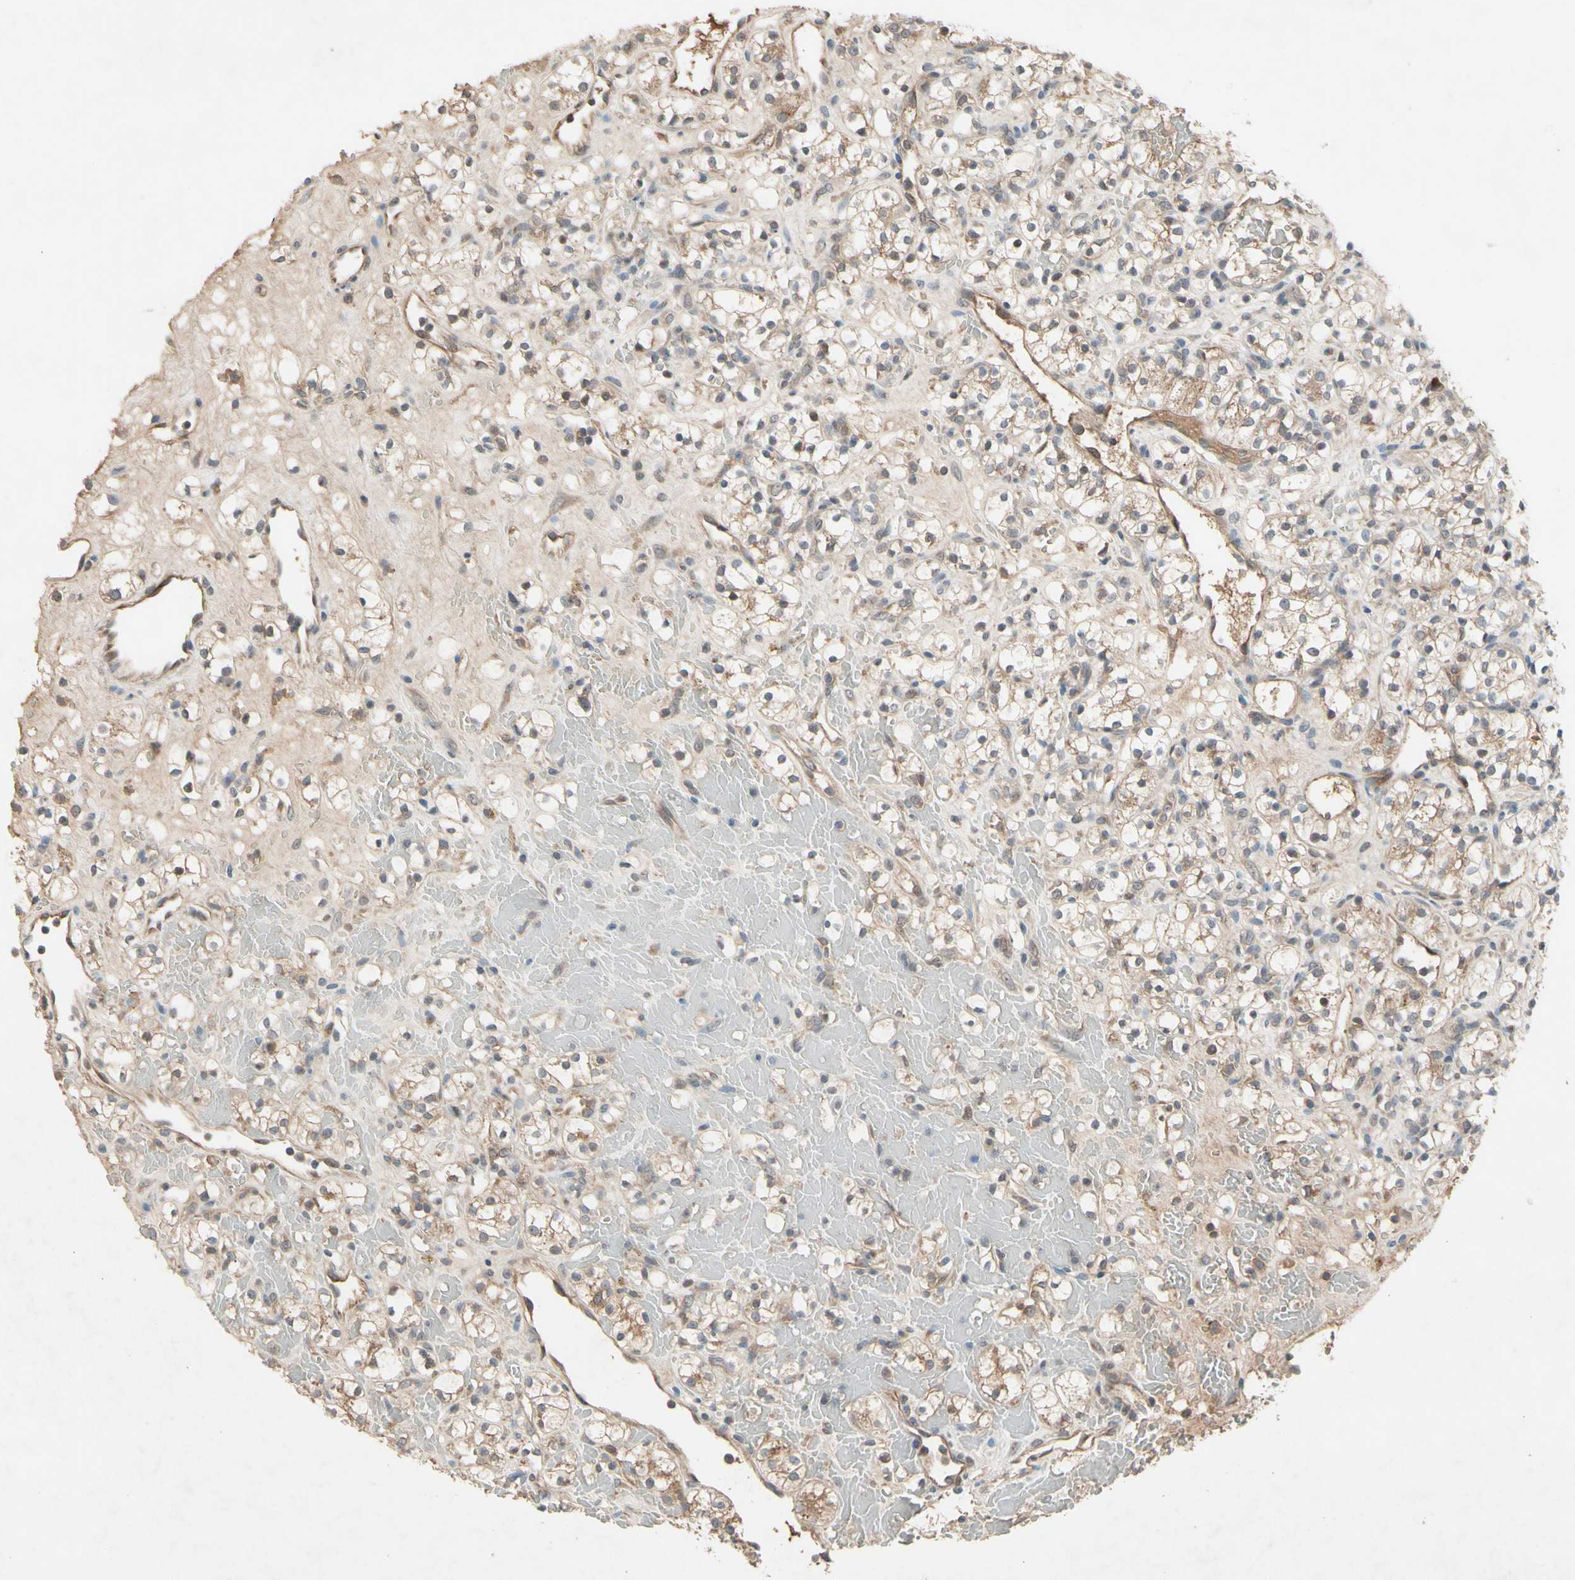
{"staining": {"intensity": "moderate", "quantity": ">75%", "location": "cytoplasmic/membranous"}, "tissue": "renal cancer", "cell_type": "Tumor cells", "image_type": "cancer", "snomed": [{"axis": "morphology", "description": "Adenocarcinoma, NOS"}, {"axis": "topography", "description": "Kidney"}], "caption": "Protein expression analysis of human renal cancer (adenocarcinoma) reveals moderate cytoplasmic/membranous staining in approximately >75% of tumor cells.", "gene": "NSF", "patient": {"sex": "female", "age": 60}}